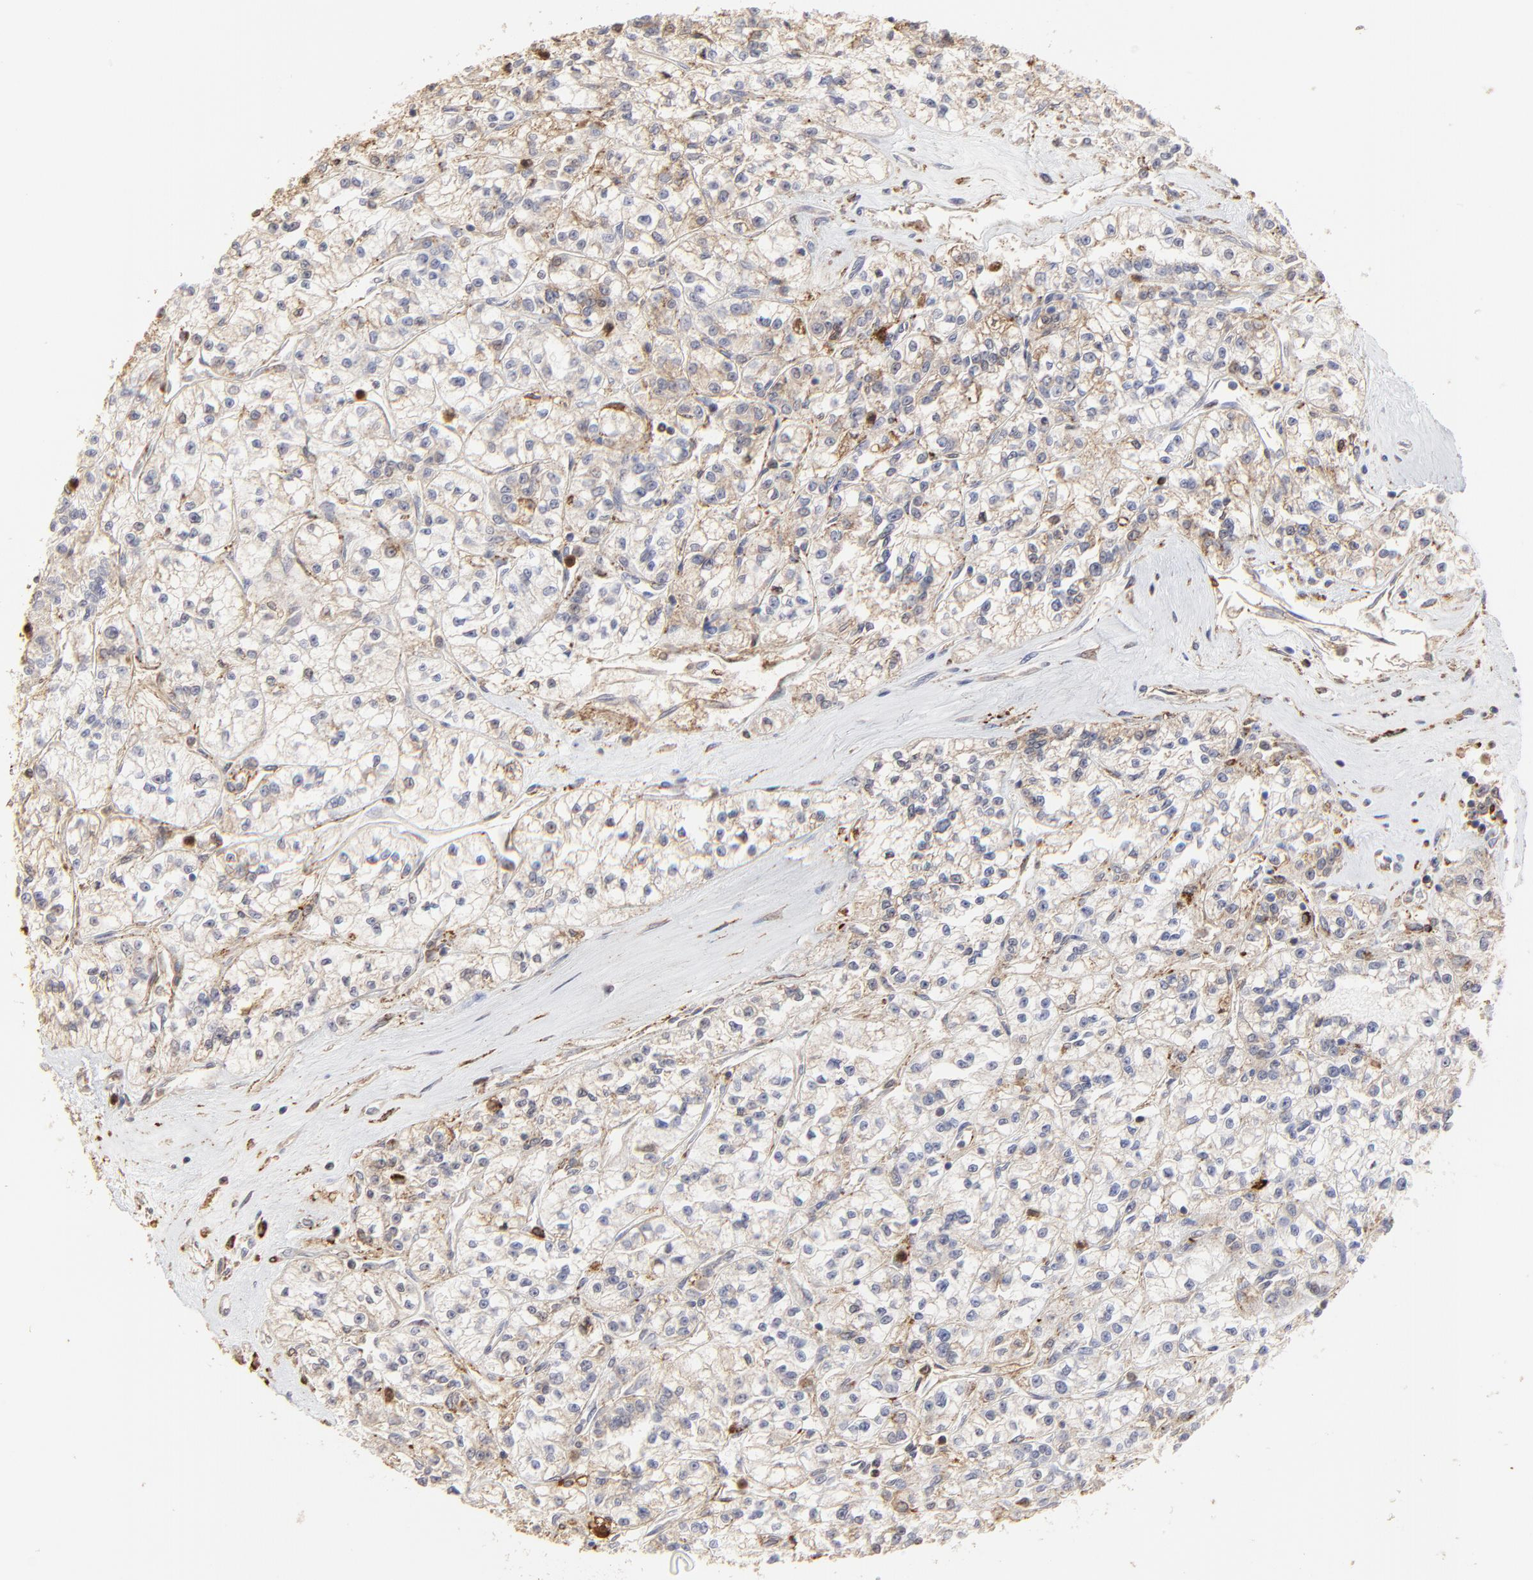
{"staining": {"intensity": "weak", "quantity": ">75%", "location": "cytoplasmic/membranous"}, "tissue": "renal cancer", "cell_type": "Tumor cells", "image_type": "cancer", "snomed": [{"axis": "morphology", "description": "Adenocarcinoma, NOS"}, {"axis": "topography", "description": "Kidney"}], "caption": "Approximately >75% of tumor cells in adenocarcinoma (renal) reveal weak cytoplasmic/membranous protein staining as visualized by brown immunohistochemical staining.", "gene": "SLC6A14", "patient": {"sex": "female", "age": 76}}